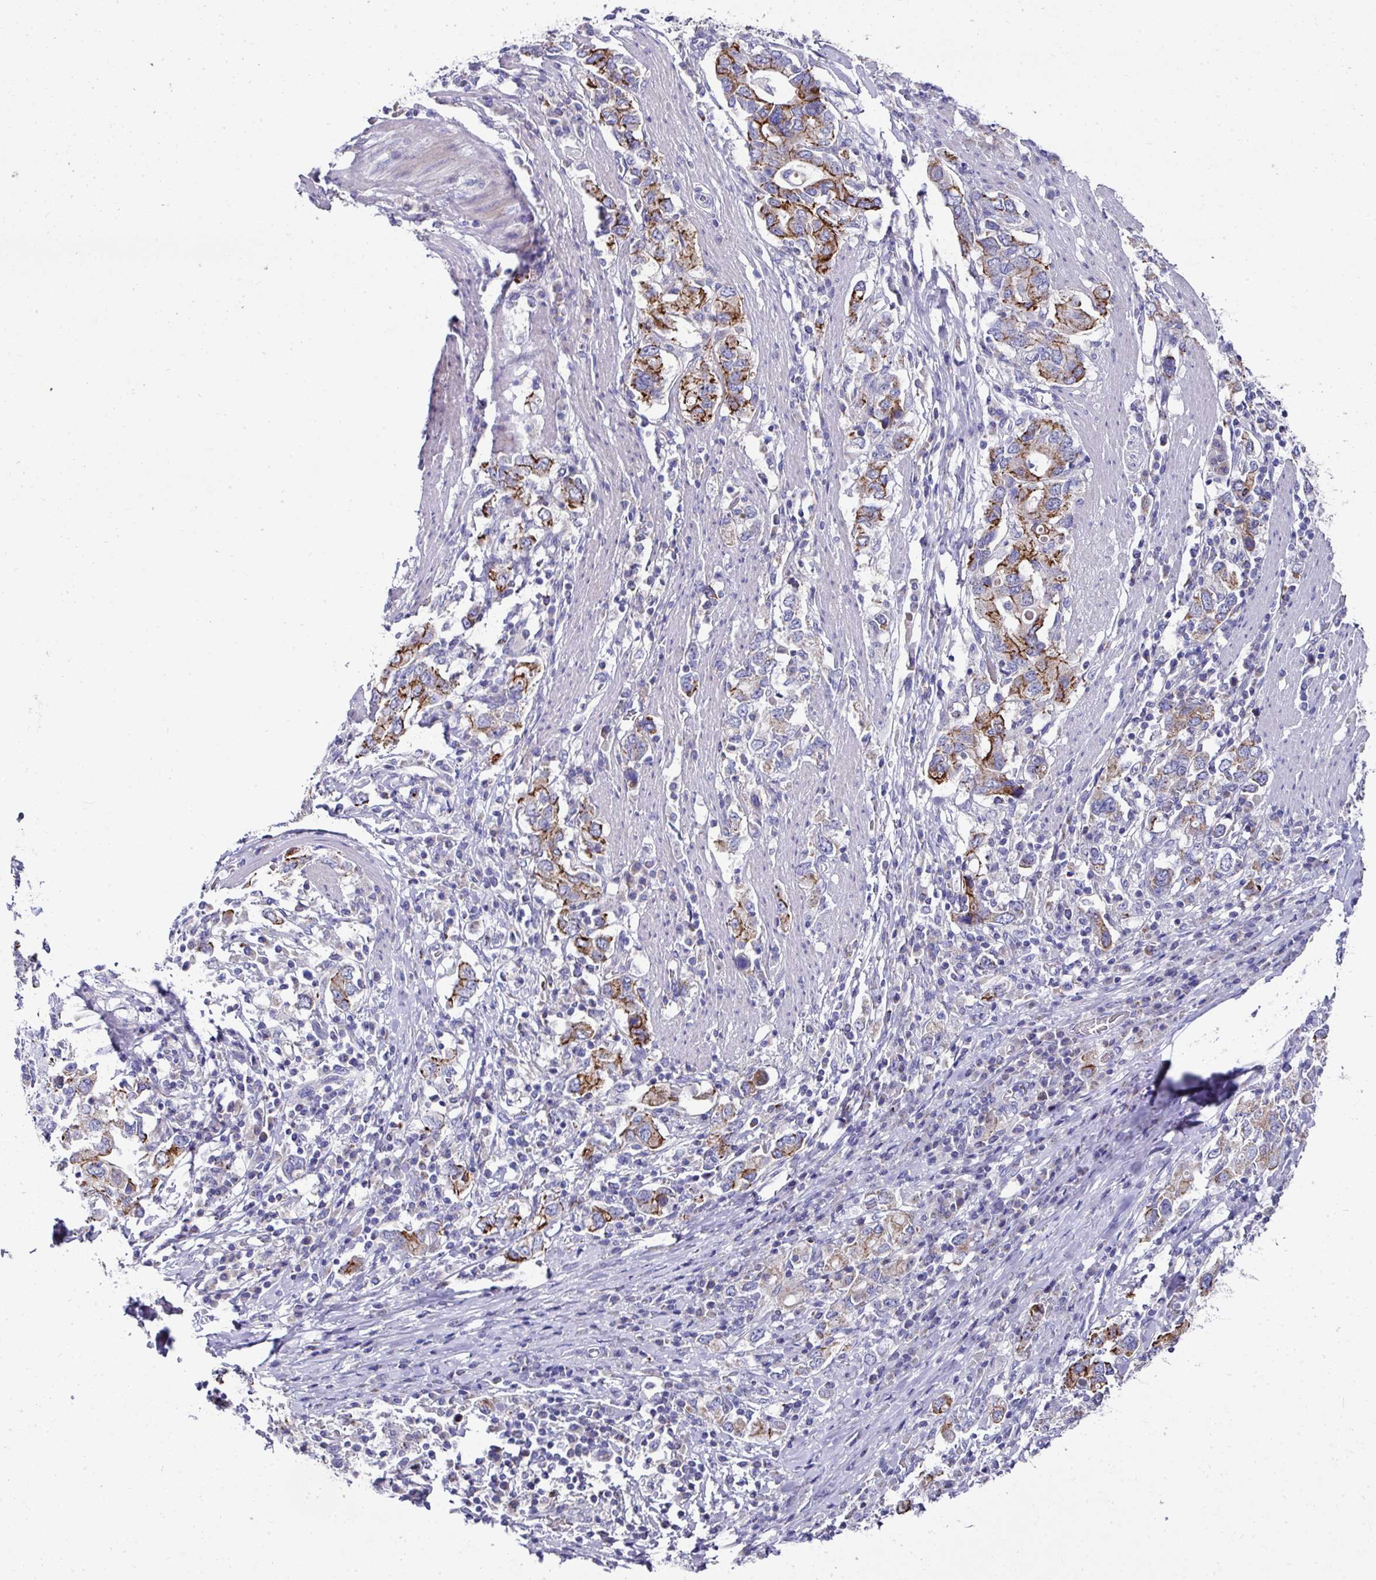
{"staining": {"intensity": "strong", "quantity": ">75%", "location": "cytoplasmic/membranous"}, "tissue": "stomach cancer", "cell_type": "Tumor cells", "image_type": "cancer", "snomed": [{"axis": "morphology", "description": "Adenocarcinoma, NOS"}, {"axis": "topography", "description": "Stomach, upper"}, {"axis": "topography", "description": "Stomach"}], "caption": "Protein expression analysis of stomach cancer demonstrates strong cytoplasmic/membranous positivity in about >75% of tumor cells. Nuclei are stained in blue.", "gene": "CLDN1", "patient": {"sex": "male", "age": 62}}